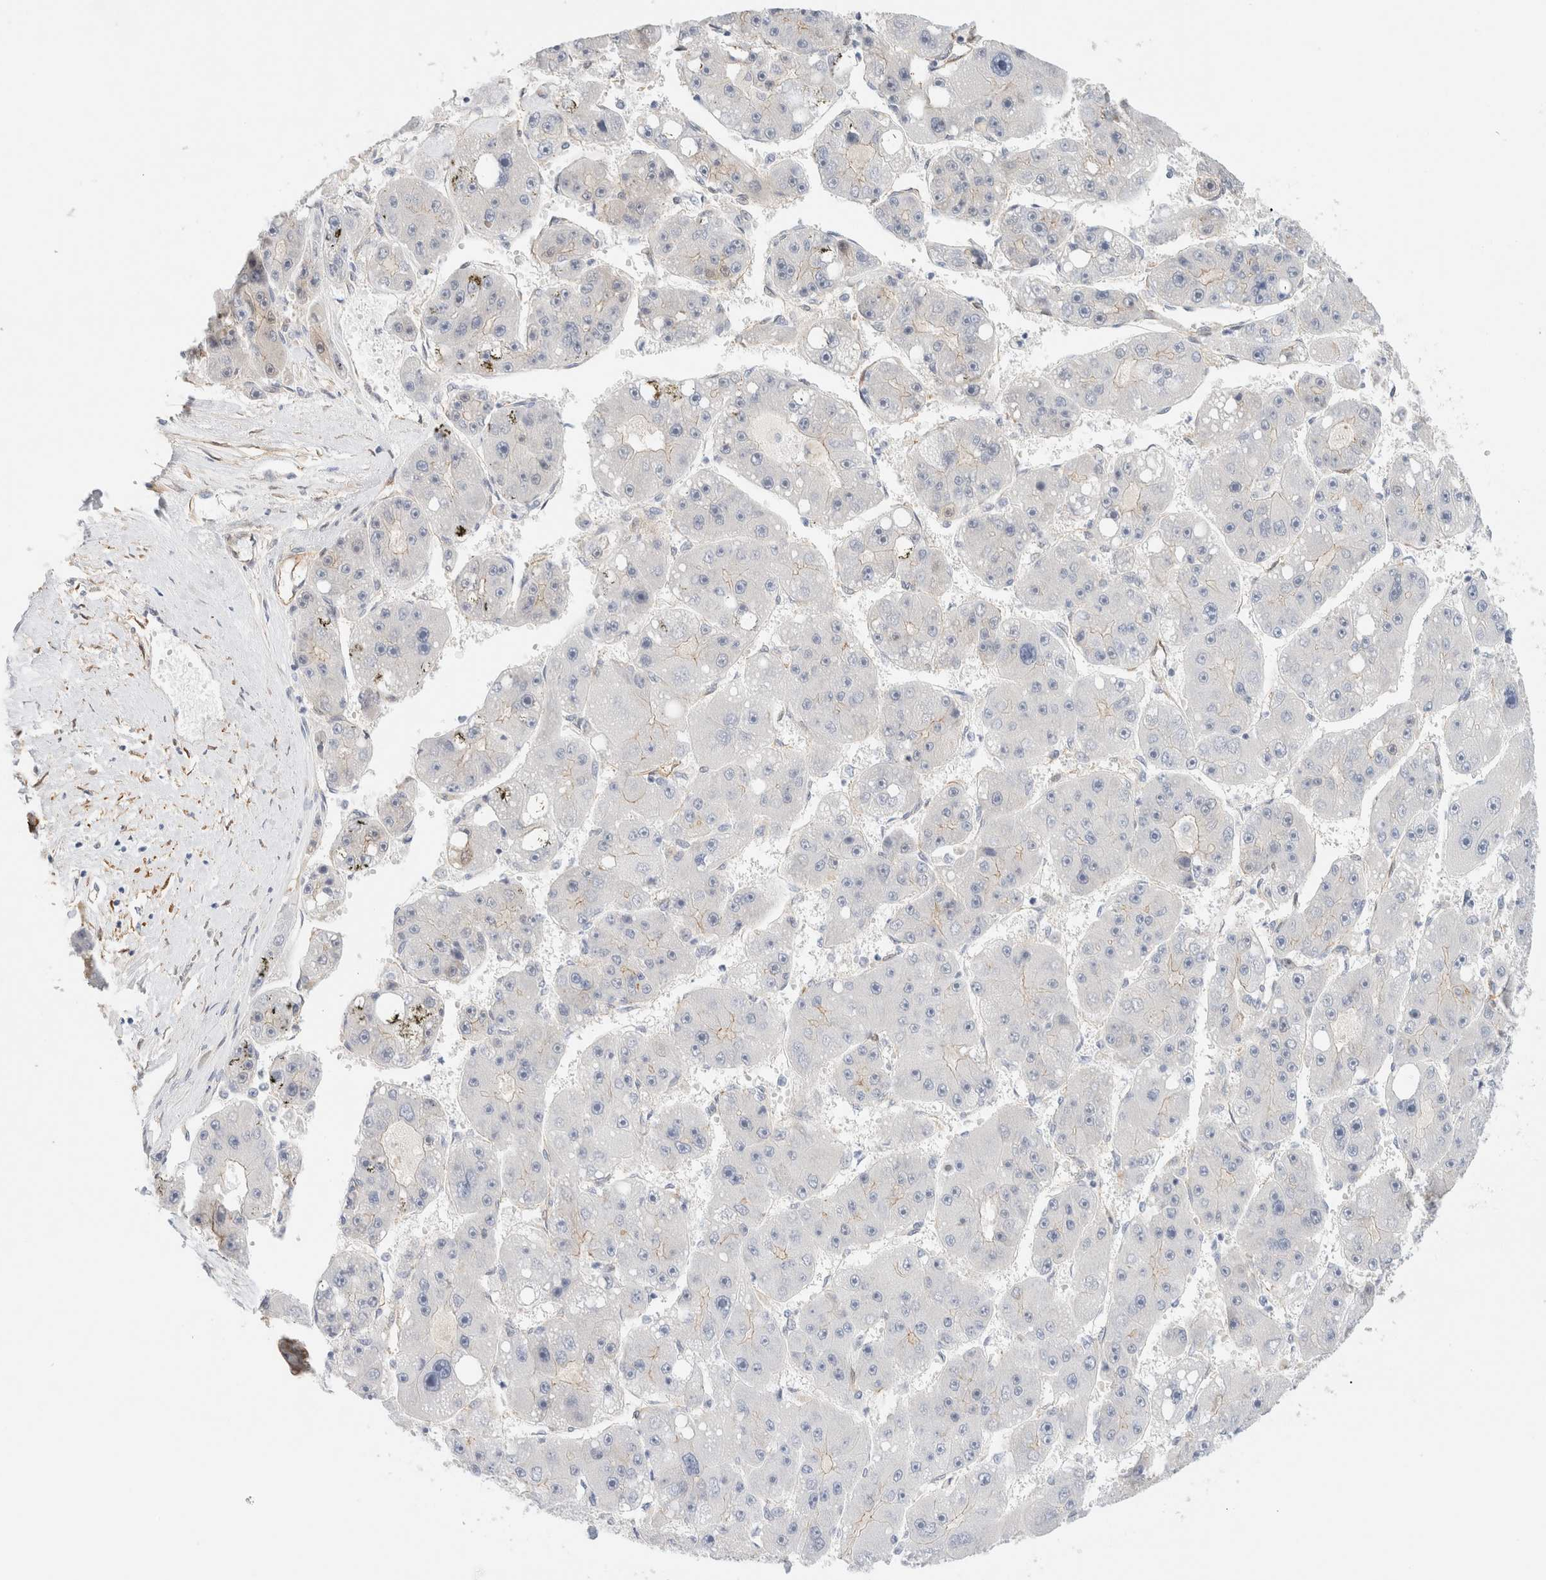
{"staining": {"intensity": "weak", "quantity": "<25%", "location": "cytoplasmic/membranous"}, "tissue": "liver cancer", "cell_type": "Tumor cells", "image_type": "cancer", "snomed": [{"axis": "morphology", "description": "Carcinoma, Hepatocellular, NOS"}, {"axis": "topography", "description": "Liver"}], "caption": "Immunohistochemical staining of hepatocellular carcinoma (liver) reveals no significant expression in tumor cells. Brightfield microscopy of IHC stained with DAB (brown) and hematoxylin (blue), captured at high magnification.", "gene": "LMCD1", "patient": {"sex": "female", "age": 61}}